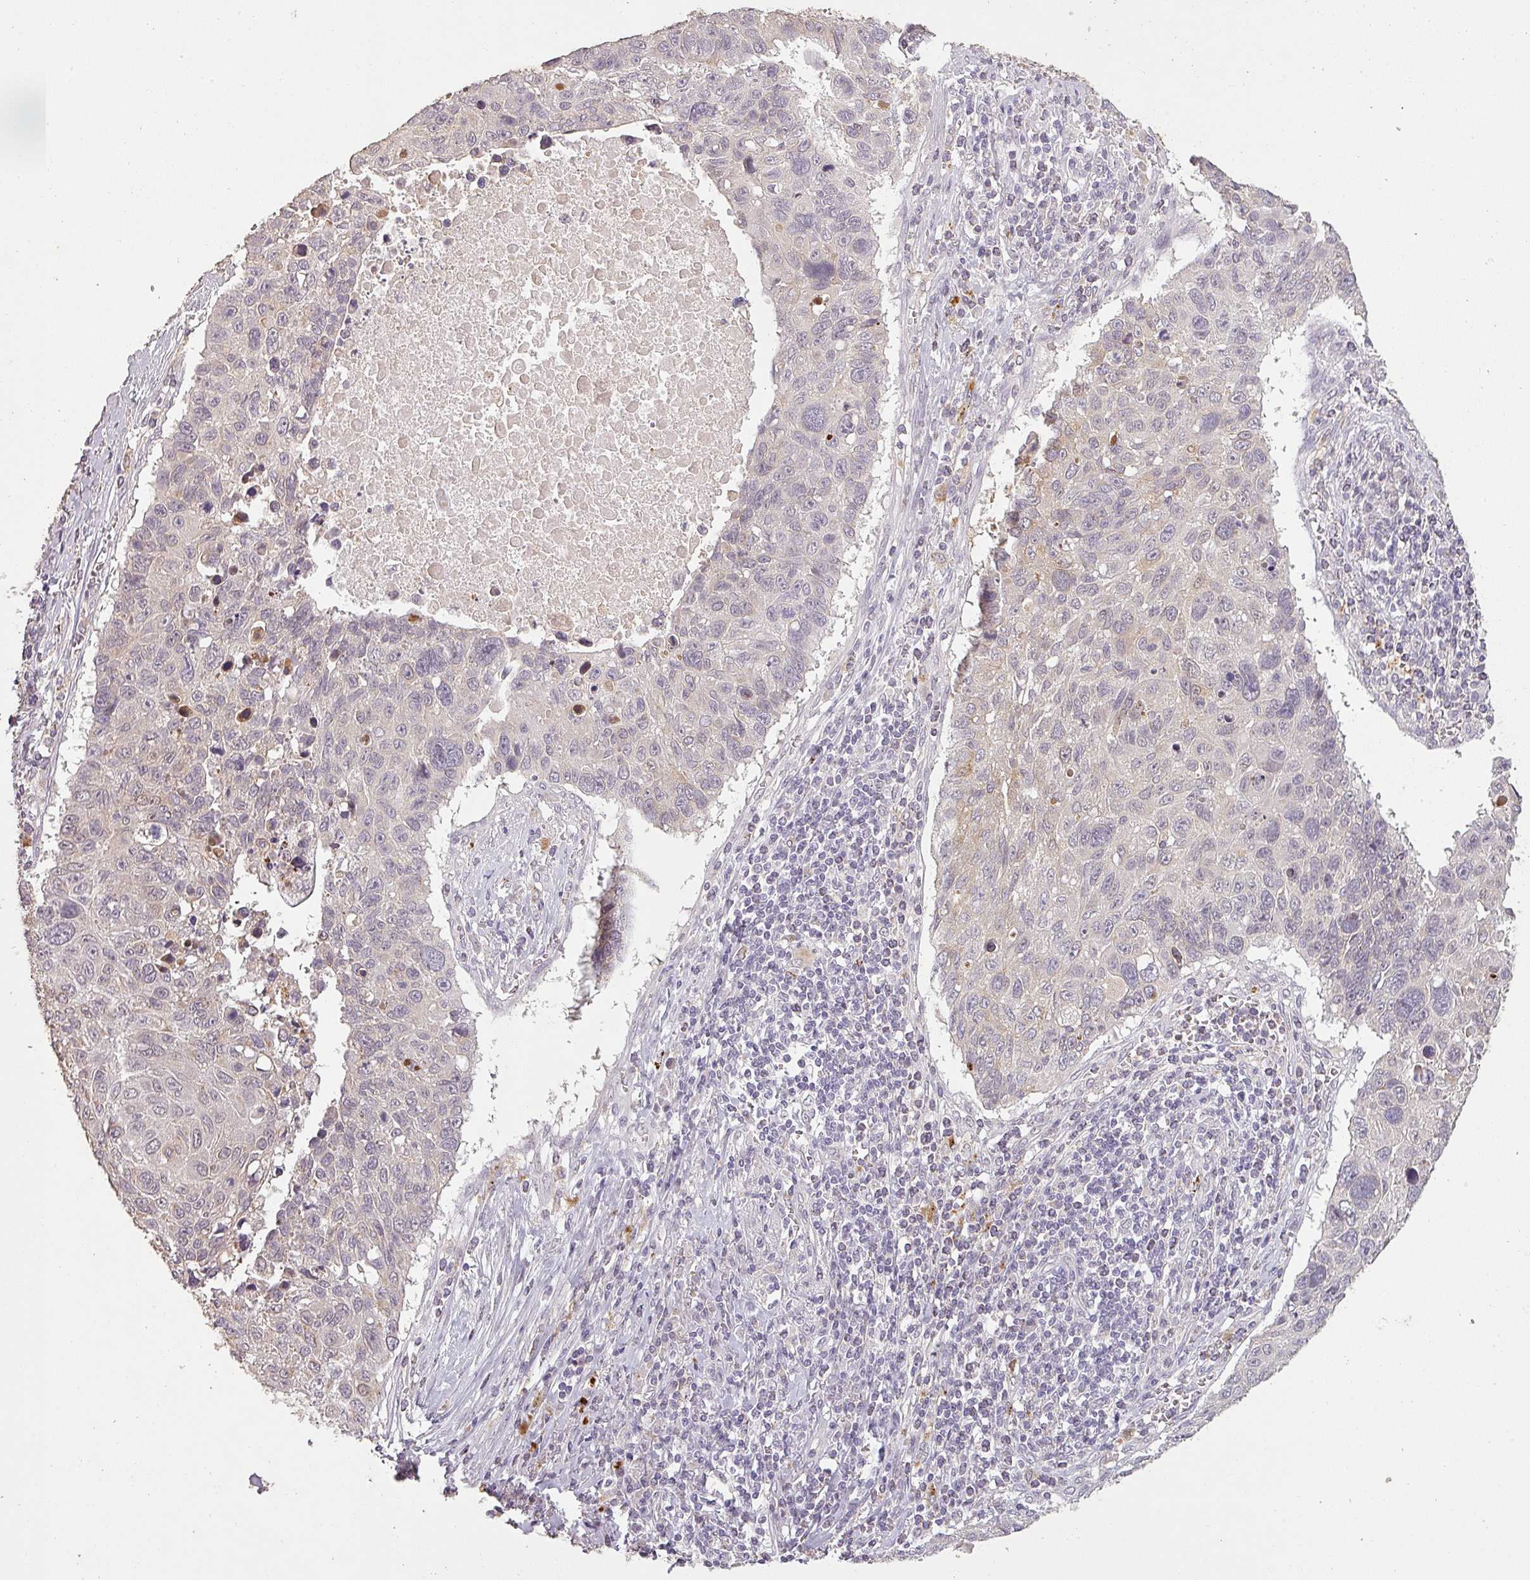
{"staining": {"intensity": "weak", "quantity": "<25%", "location": "cytoplasmic/membranous"}, "tissue": "lung cancer", "cell_type": "Tumor cells", "image_type": "cancer", "snomed": [{"axis": "morphology", "description": "Squamous cell carcinoma, NOS"}, {"axis": "topography", "description": "Lung"}], "caption": "Immunohistochemical staining of lung cancer shows no significant positivity in tumor cells. (IHC, brightfield microscopy, high magnification).", "gene": "LYPLA1", "patient": {"sex": "male", "age": 66}}